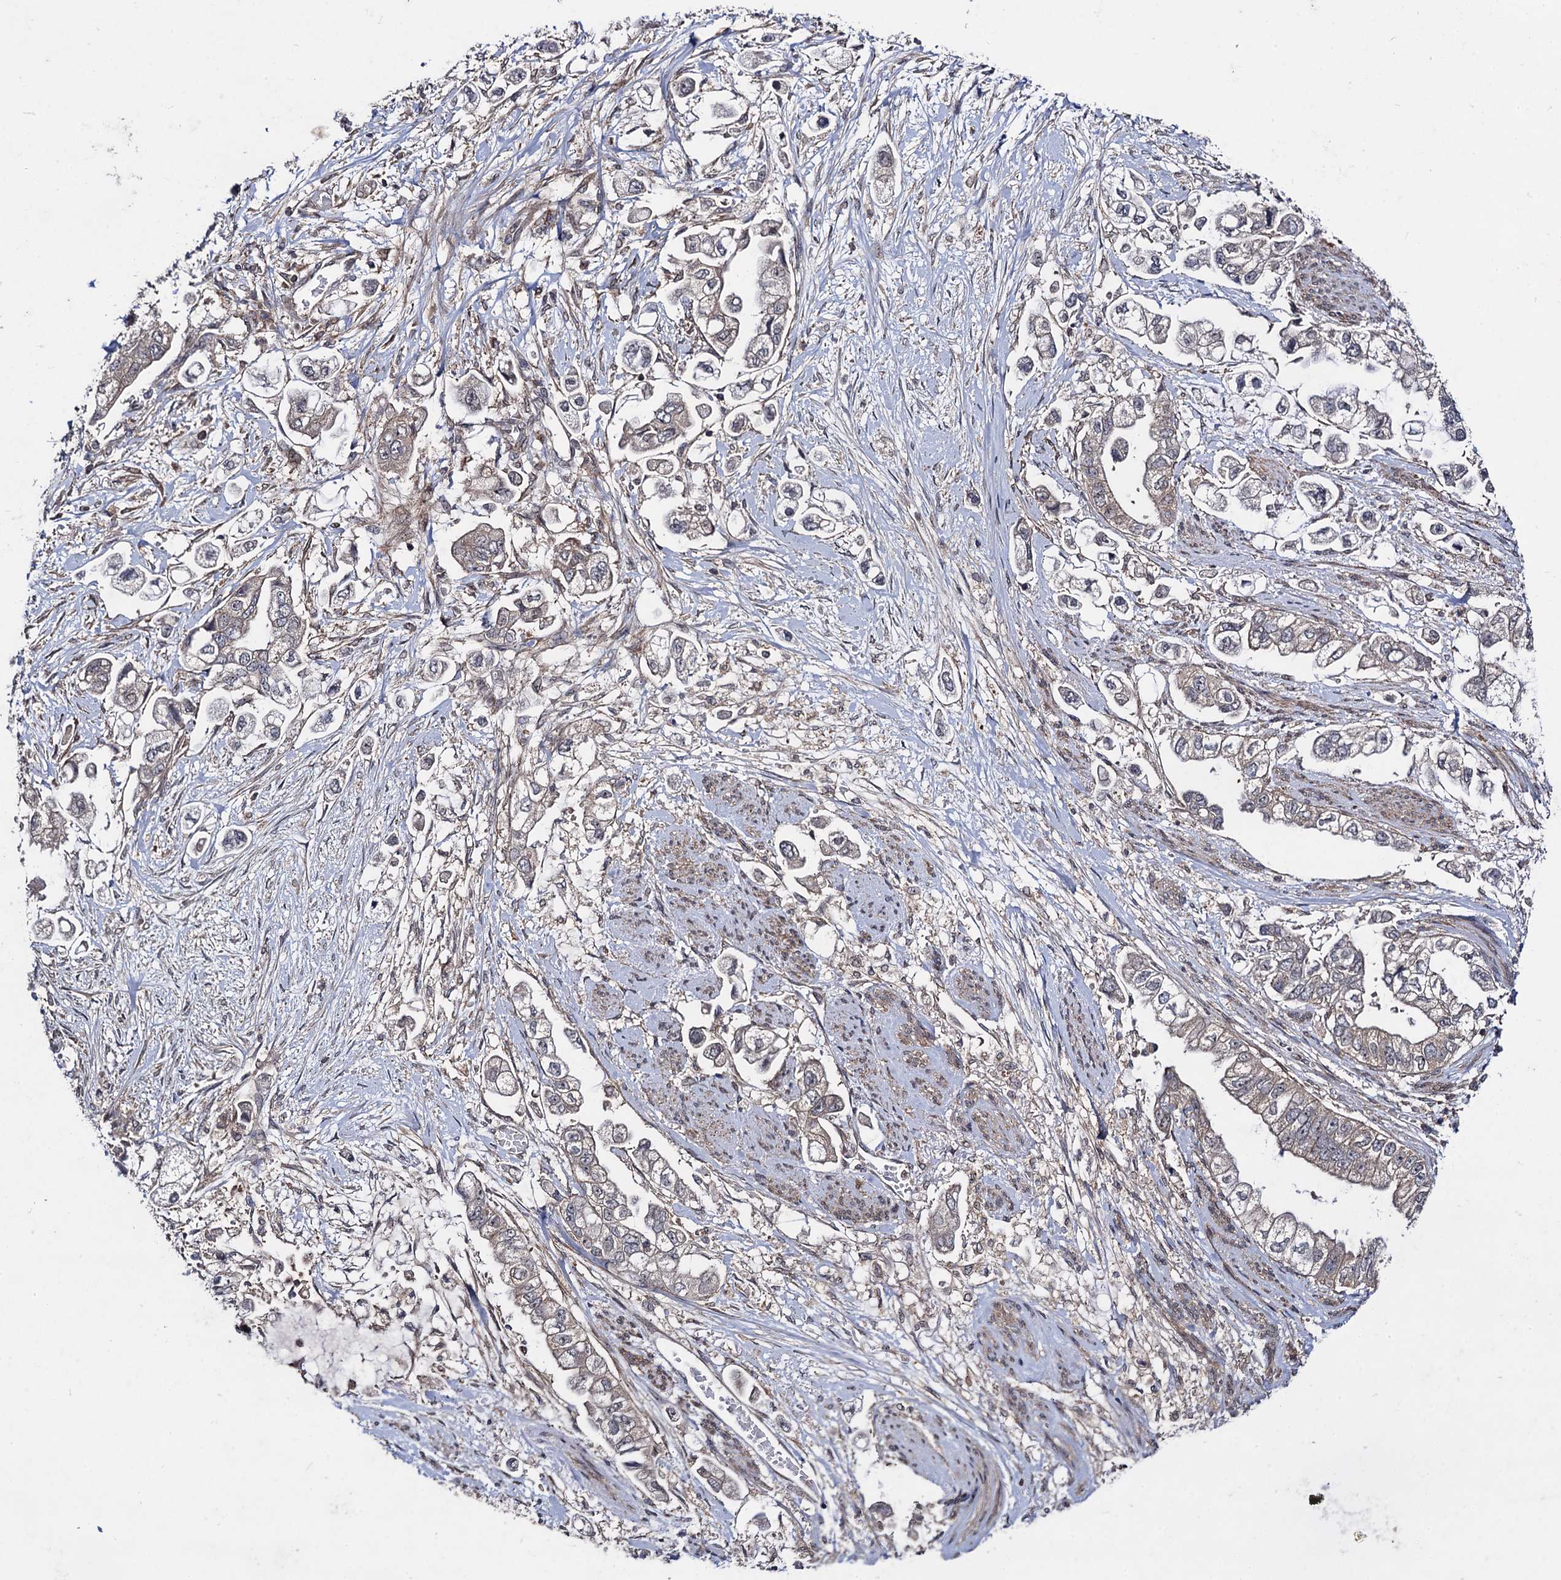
{"staining": {"intensity": "weak", "quantity": ">75%", "location": "cytoplasmic/membranous"}, "tissue": "stomach cancer", "cell_type": "Tumor cells", "image_type": "cancer", "snomed": [{"axis": "morphology", "description": "Adenocarcinoma, NOS"}, {"axis": "topography", "description": "Stomach"}], "caption": "Weak cytoplasmic/membranous staining is present in about >75% of tumor cells in adenocarcinoma (stomach).", "gene": "KXD1", "patient": {"sex": "male", "age": 62}}